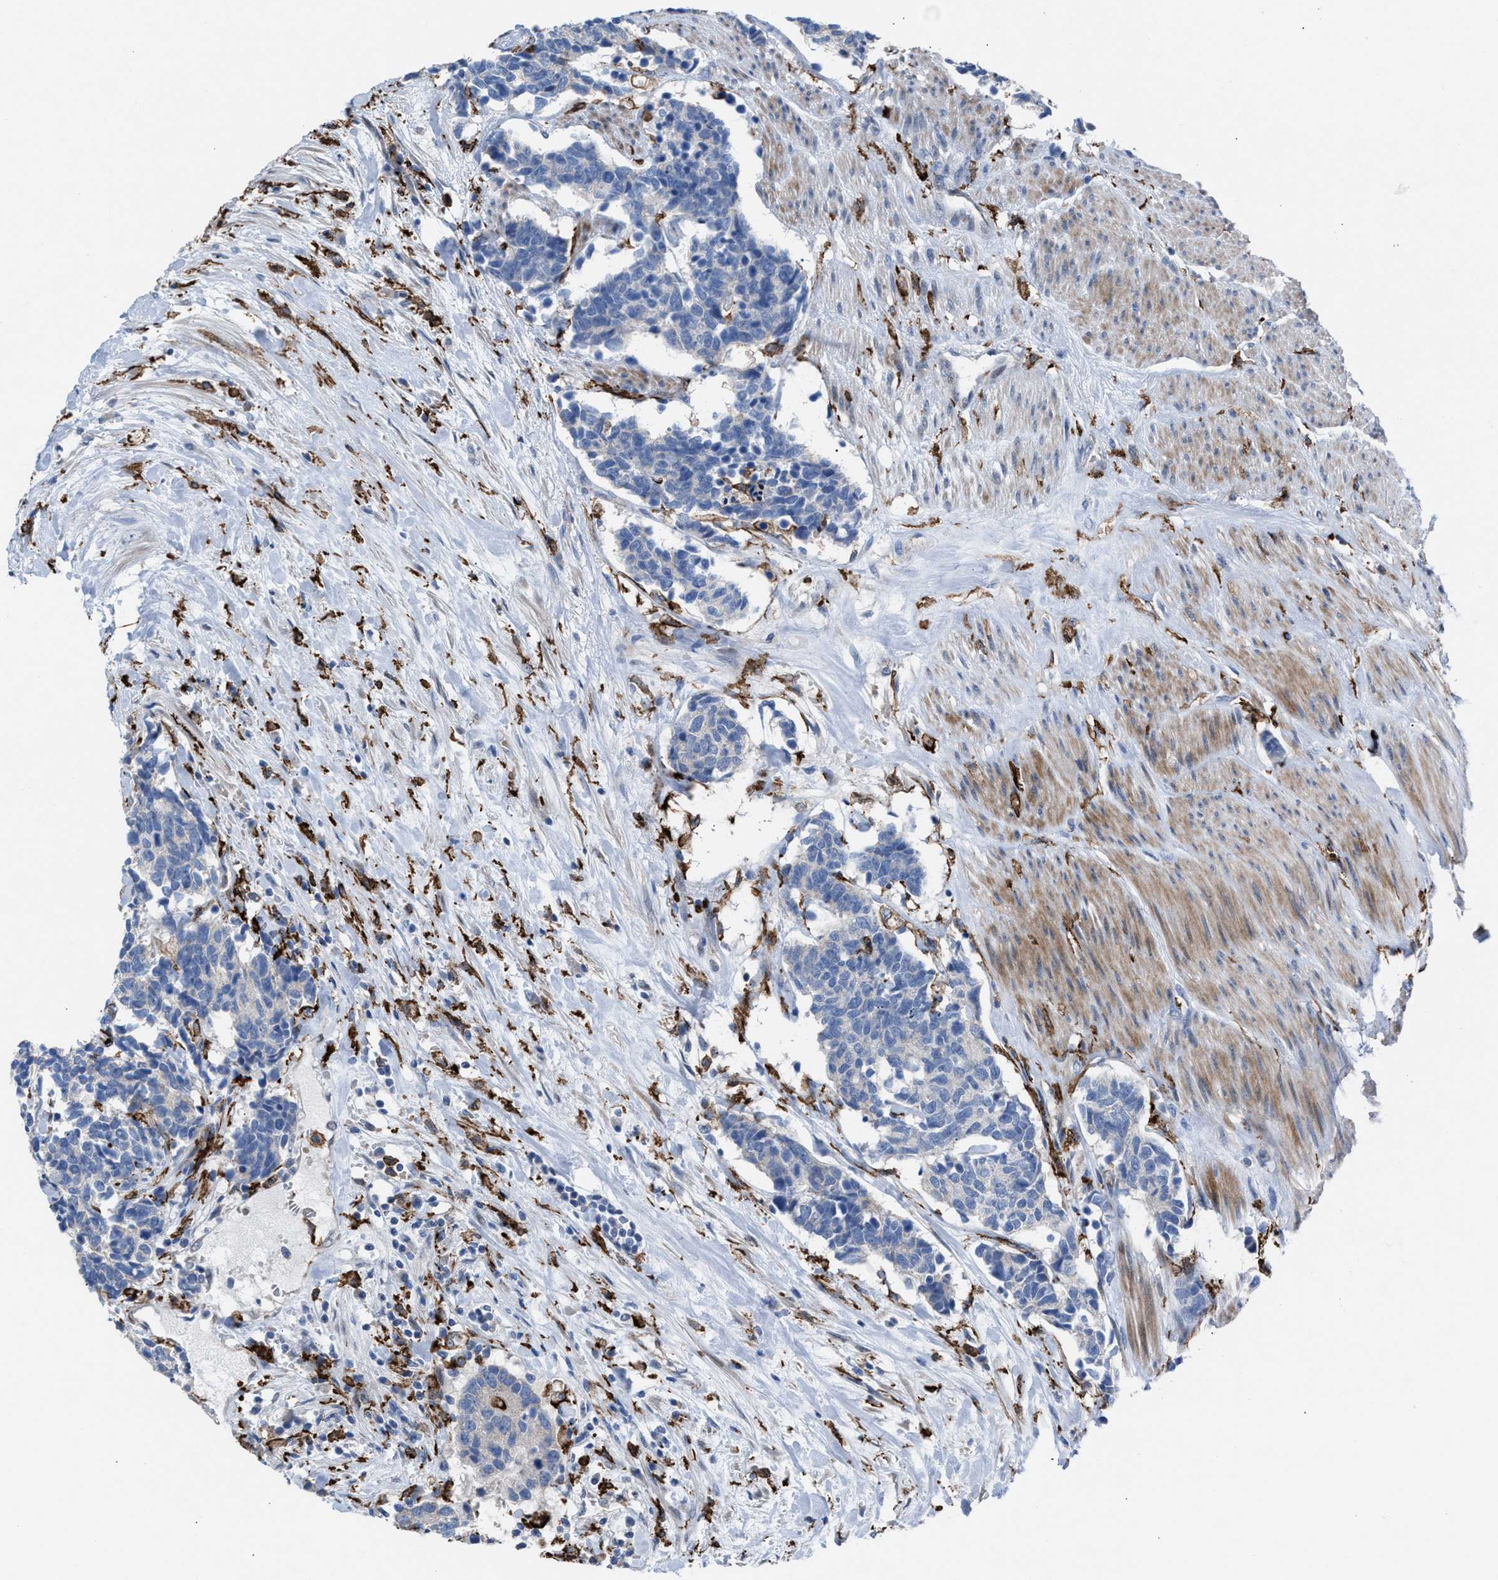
{"staining": {"intensity": "negative", "quantity": "none", "location": "none"}, "tissue": "carcinoid", "cell_type": "Tumor cells", "image_type": "cancer", "snomed": [{"axis": "morphology", "description": "Carcinoma, NOS"}, {"axis": "morphology", "description": "Carcinoid, malignant, NOS"}, {"axis": "topography", "description": "Urinary bladder"}], "caption": "Carcinoid stained for a protein using immunohistochemistry (IHC) displays no positivity tumor cells.", "gene": "SLC47A1", "patient": {"sex": "male", "age": 57}}